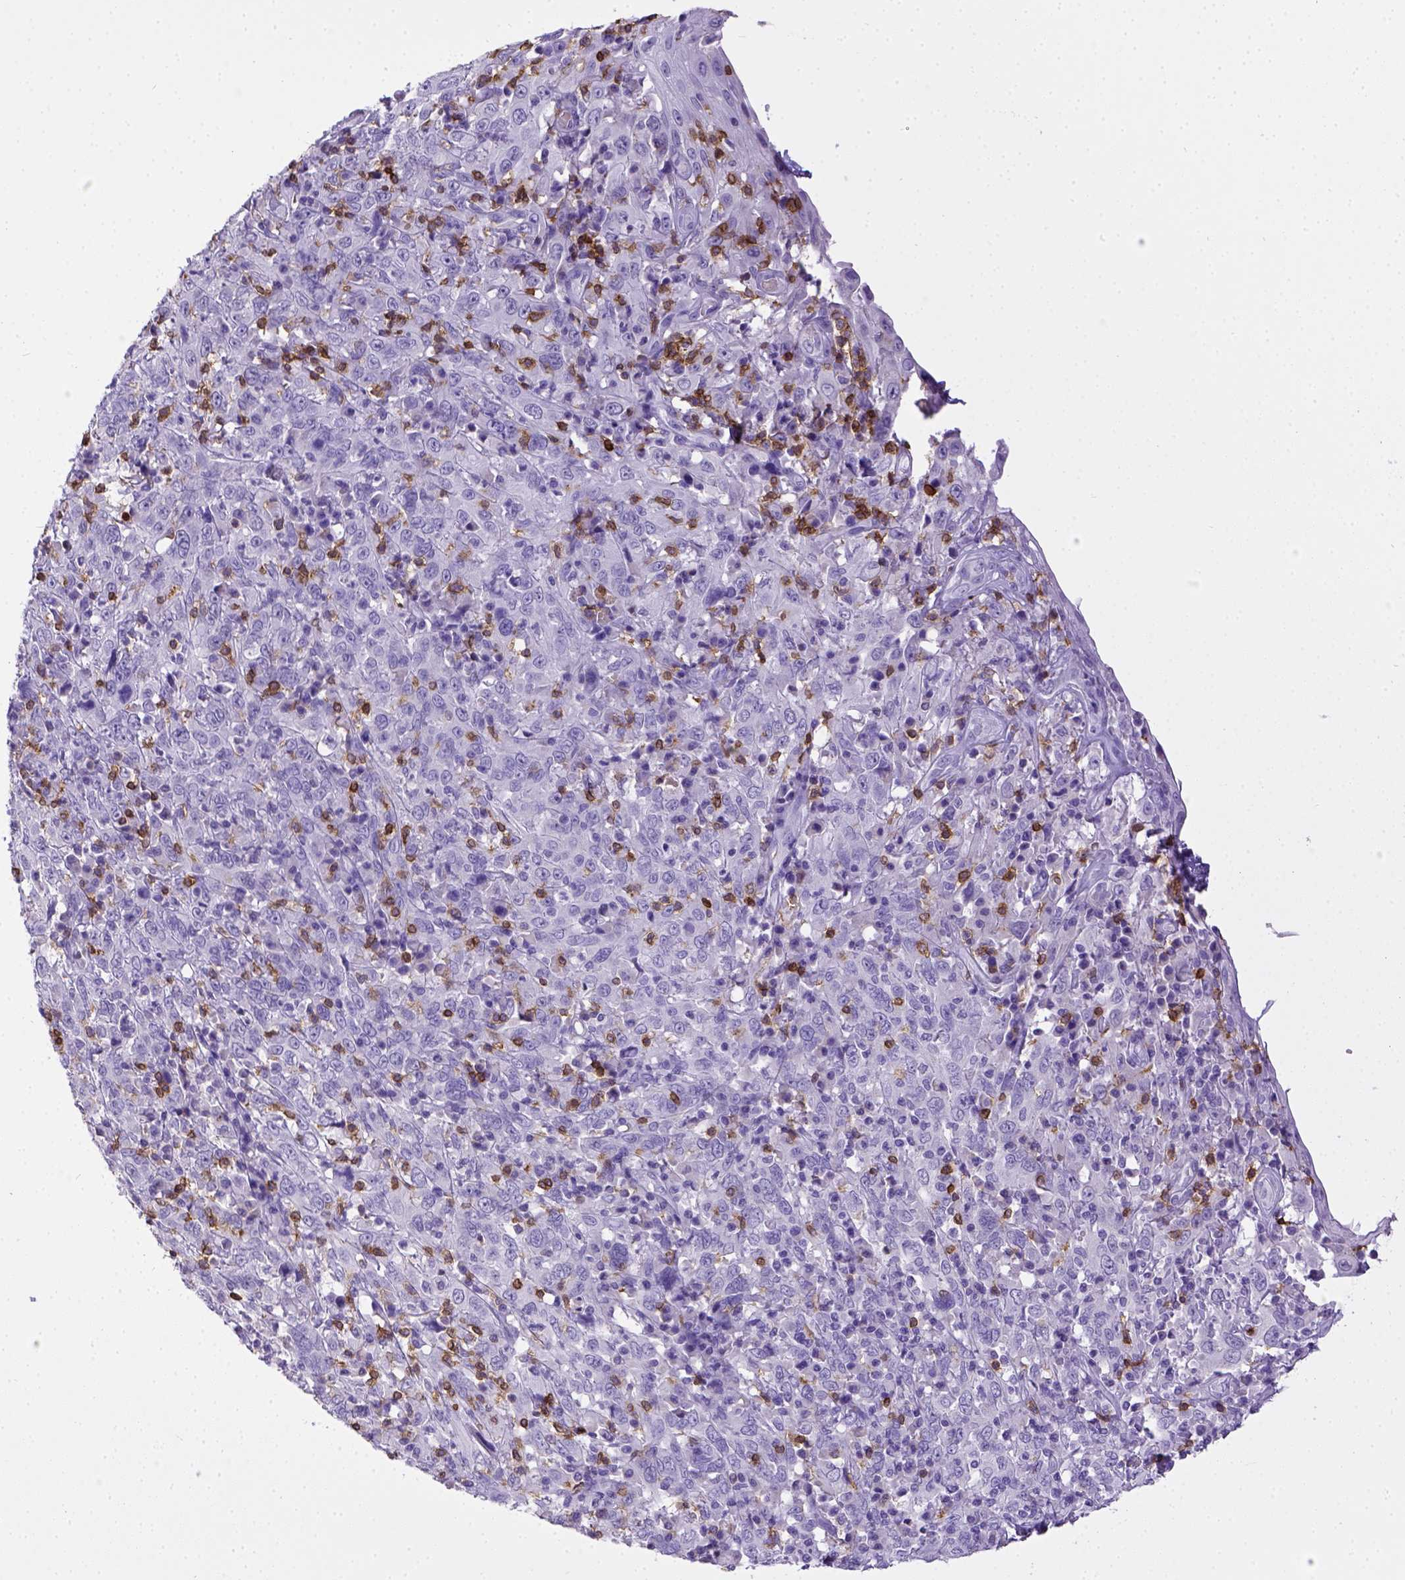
{"staining": {"intensity": "negative", "quantity": "none", "location": "none"}, "tissue": "cervical cancer", "cell_type": "Tumor cells", "image_type": "cancer", "snomed": [{"axis": "morphology", "description": "Squamous cell carcinoma, NOS"}, {"axis": "topography", "description": "Cervix"}], "caption": "Squamous cell carcinoma (cervical) was stained to show a protein in brown. There is no significant expression in tumor cells.", "gene": "CD3E", "patient": {"sex": "female", "age": 46}}